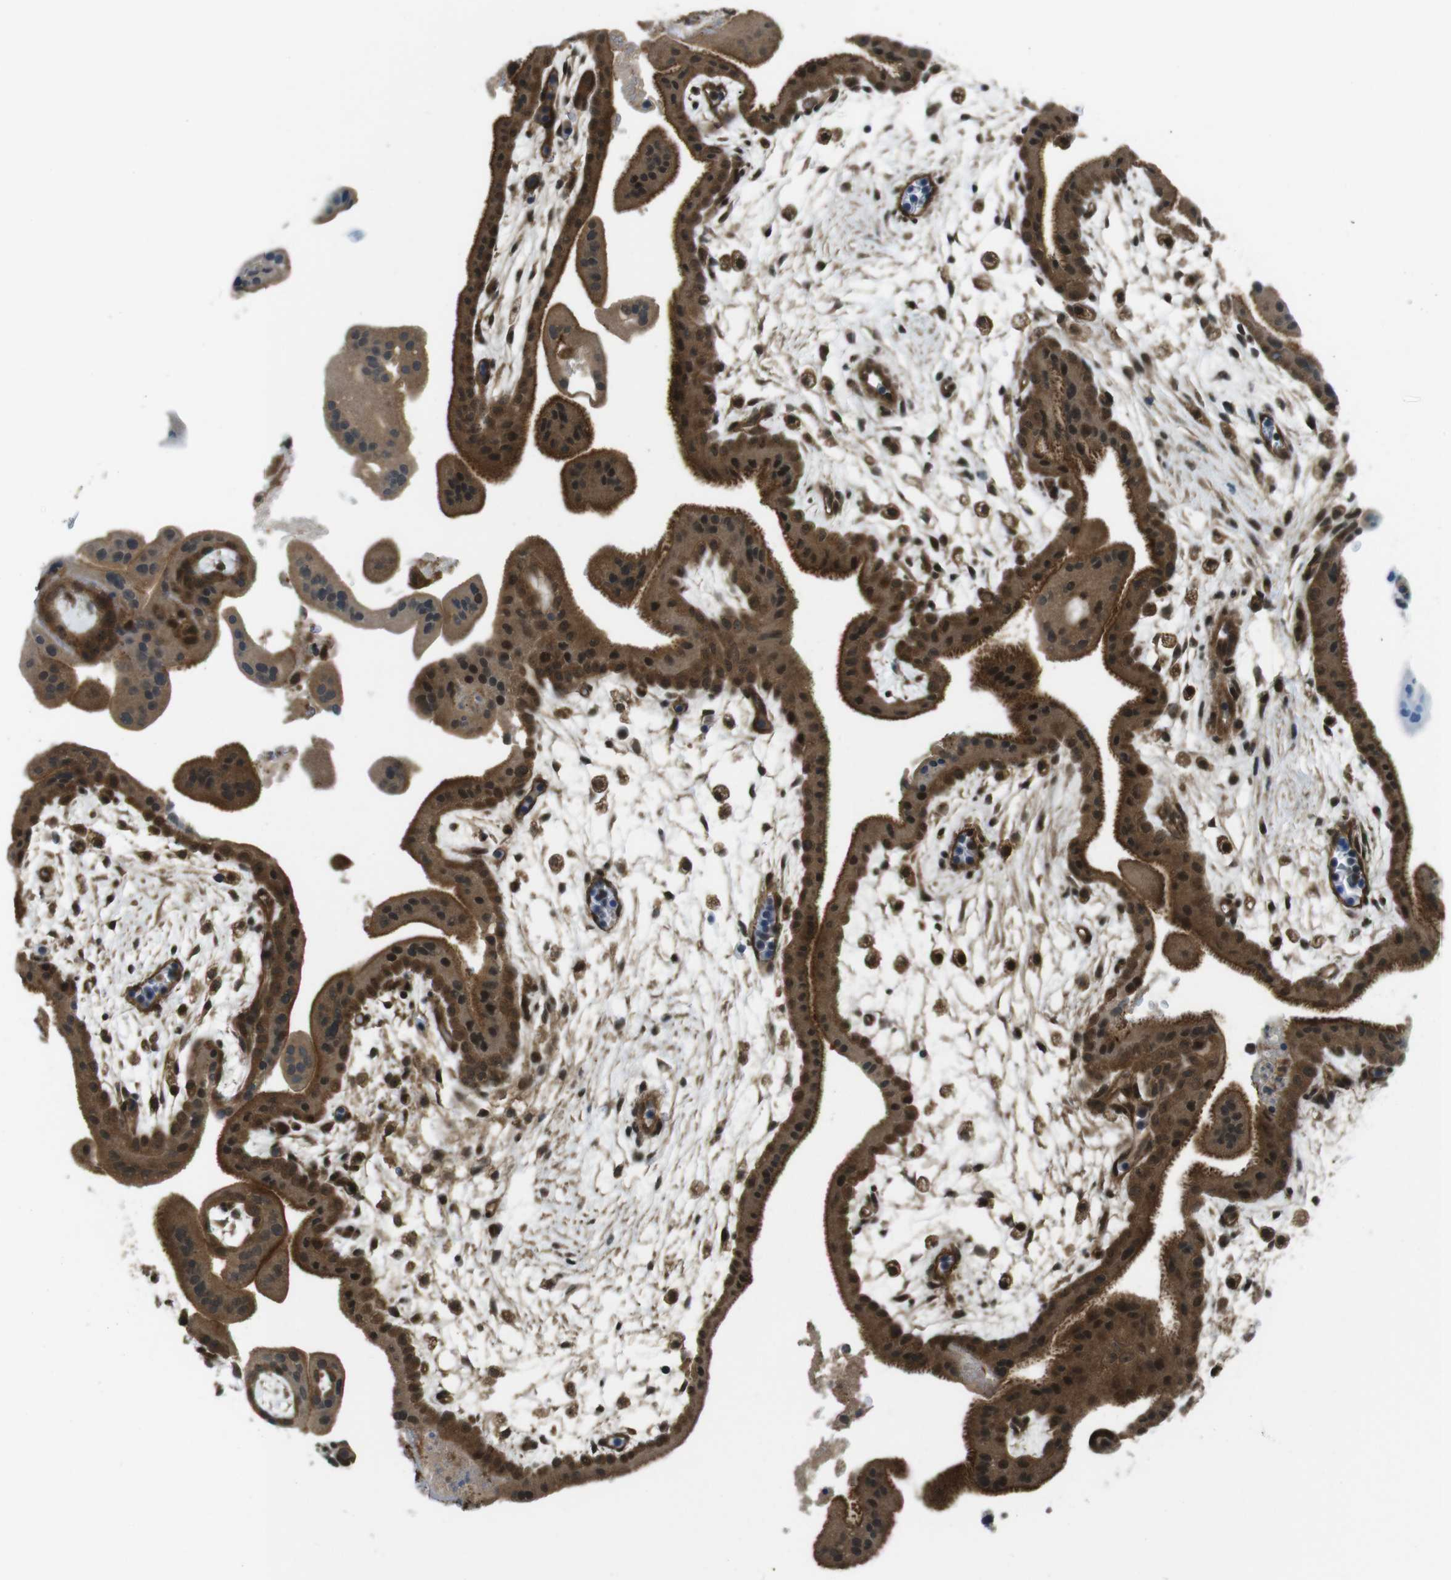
{"staining": {"intensity": "moderate", "quantity": ">75%", "location": "cytoplasmic/membranous"}, "tissue": "placenta", "cell_type": "Decidual cells", "image_type": "normal", "snomed": [{"axis": "morphology", "description": "Normal tissue, NOS"}, {"axis": "topography", "description": "Placenta"}], "caption": "Normal placenta displays moderate cytoplasmic/membranous staining in approximately >75% of decidual cells, visualized by immunohistochemistry.", "gene": "TIAM2", "patient": {"sex": "female", "age": 35}}